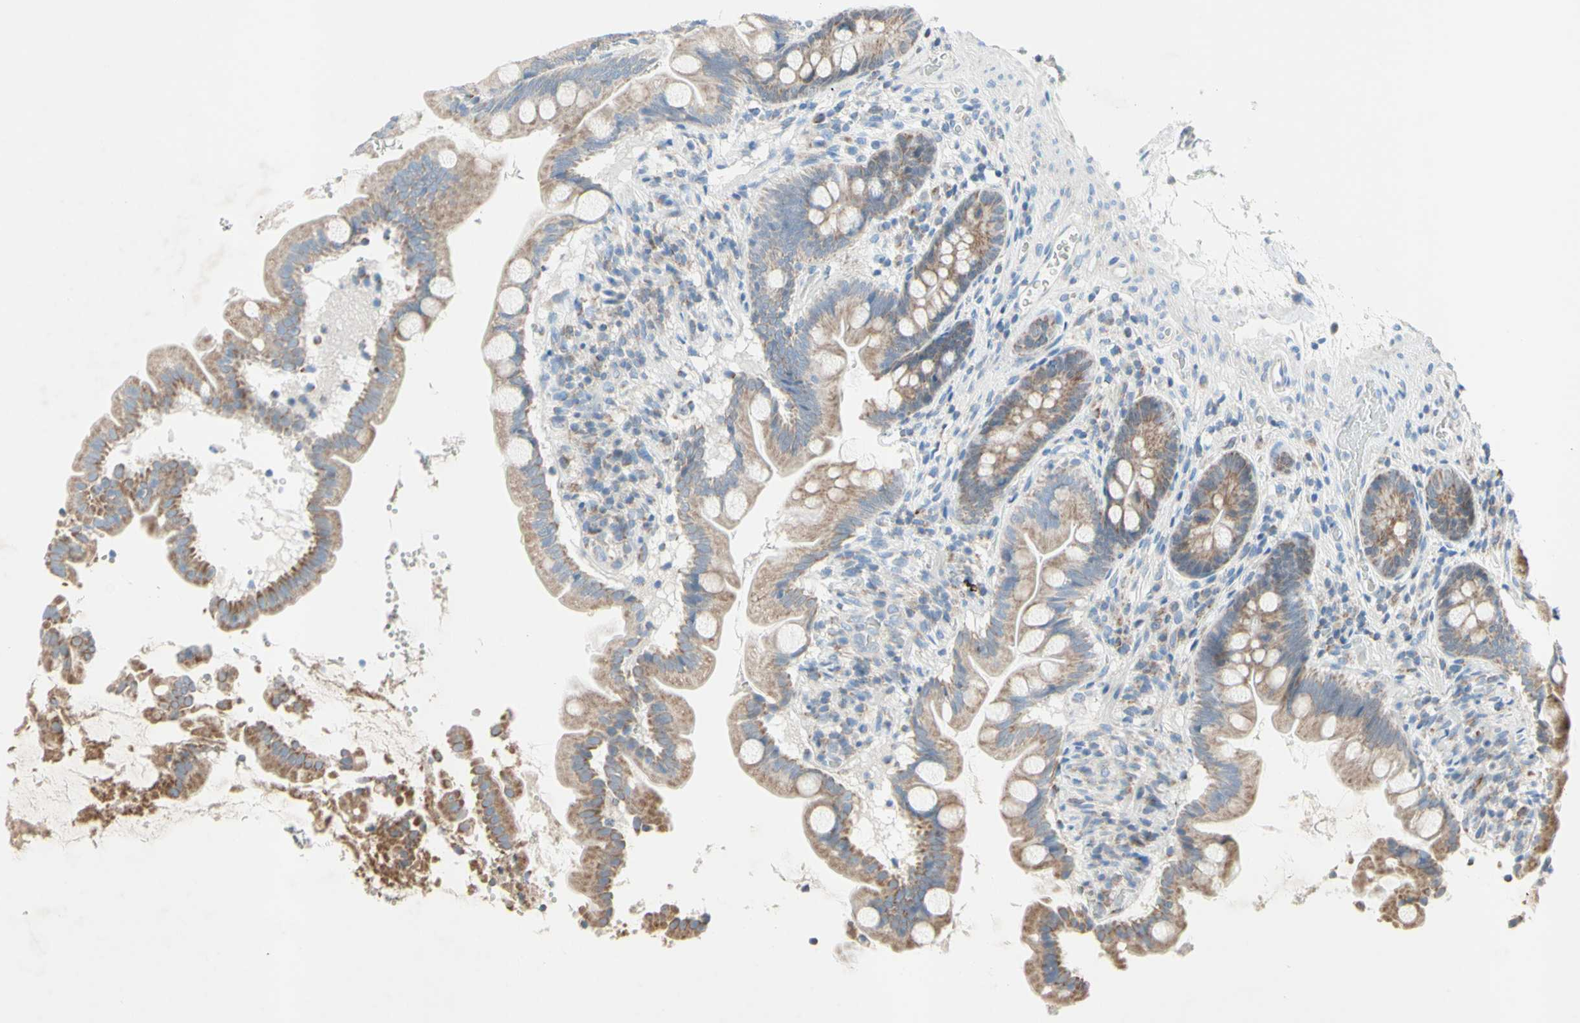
{"staining": {"intensity": "weak", "quantity": ">75%", "location": "cytoplasmic/membranous"}, "tissue": "small intestine", "cell_type": "Glandular cells", "image_type": "normal", "snomed": [{"axis": "morphology", "description": "Normal tissue, NOS"}, {"axis": "topography", "description": "Small intestine"}], "caption": "High-power microscopy captured an immunohistochemistry (IHC) micrograph of unremarkable small intestine, revealing weak cytoplasmic/membranous expression in about >75% of glandular cells.", "gene": "MFF", "patient": {"sex": "female", "age": 56}}